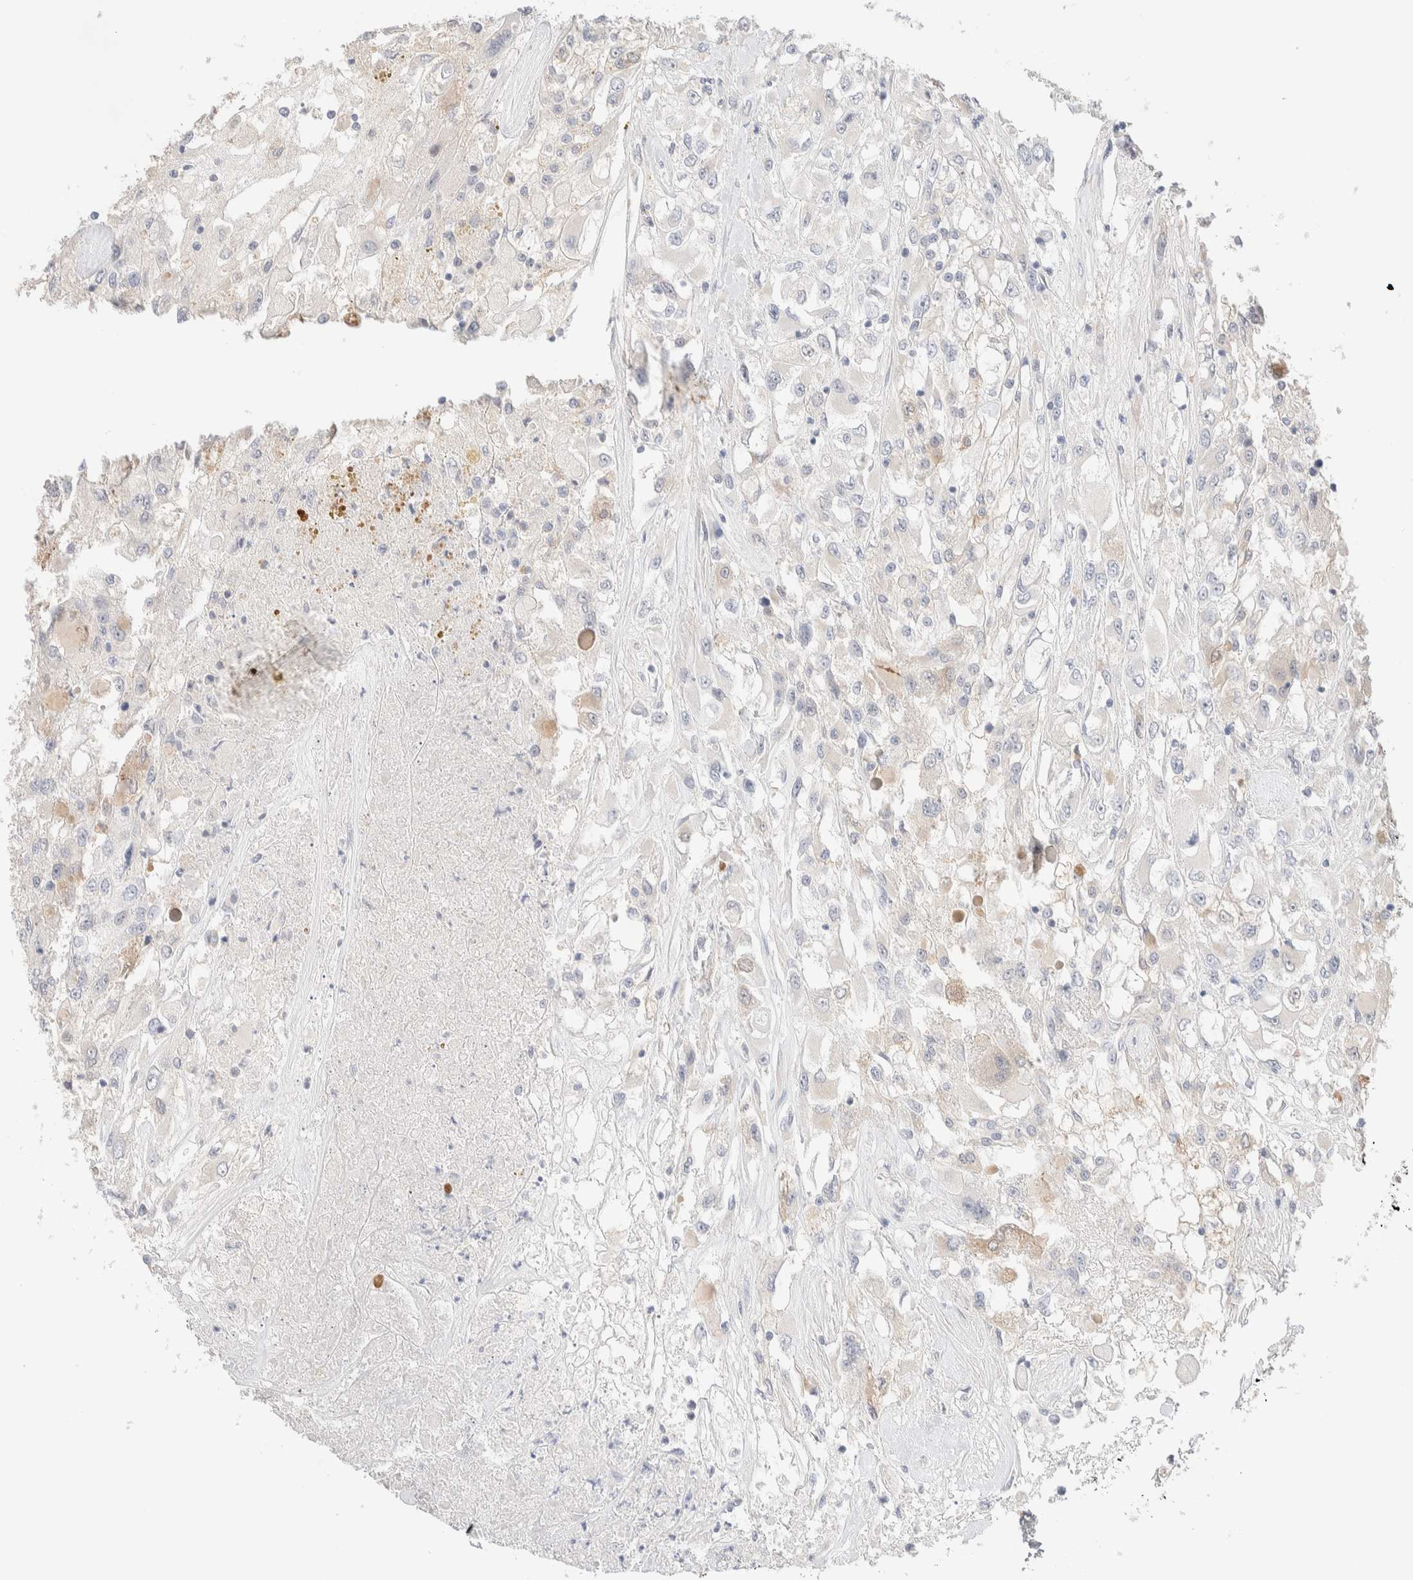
{"staining": {"intensity": "negative", "quantity": "none", "location": "none"}, "tissue": "renal cancer", "cell_type": "Tumor cells", "image_type": "cancer", "snomed": [{"axis": "morphology", "description": "Adenocarcinoma, NOS"}, {"axis": "topography", "description": "Kidney"}], "caption": "Adenocarcinoma (renal) was stained to show a protein in brown. There is no significant staining in tumor cells.", "gene": "RIDA", "patient": {"sex": "female", "age": 52}}